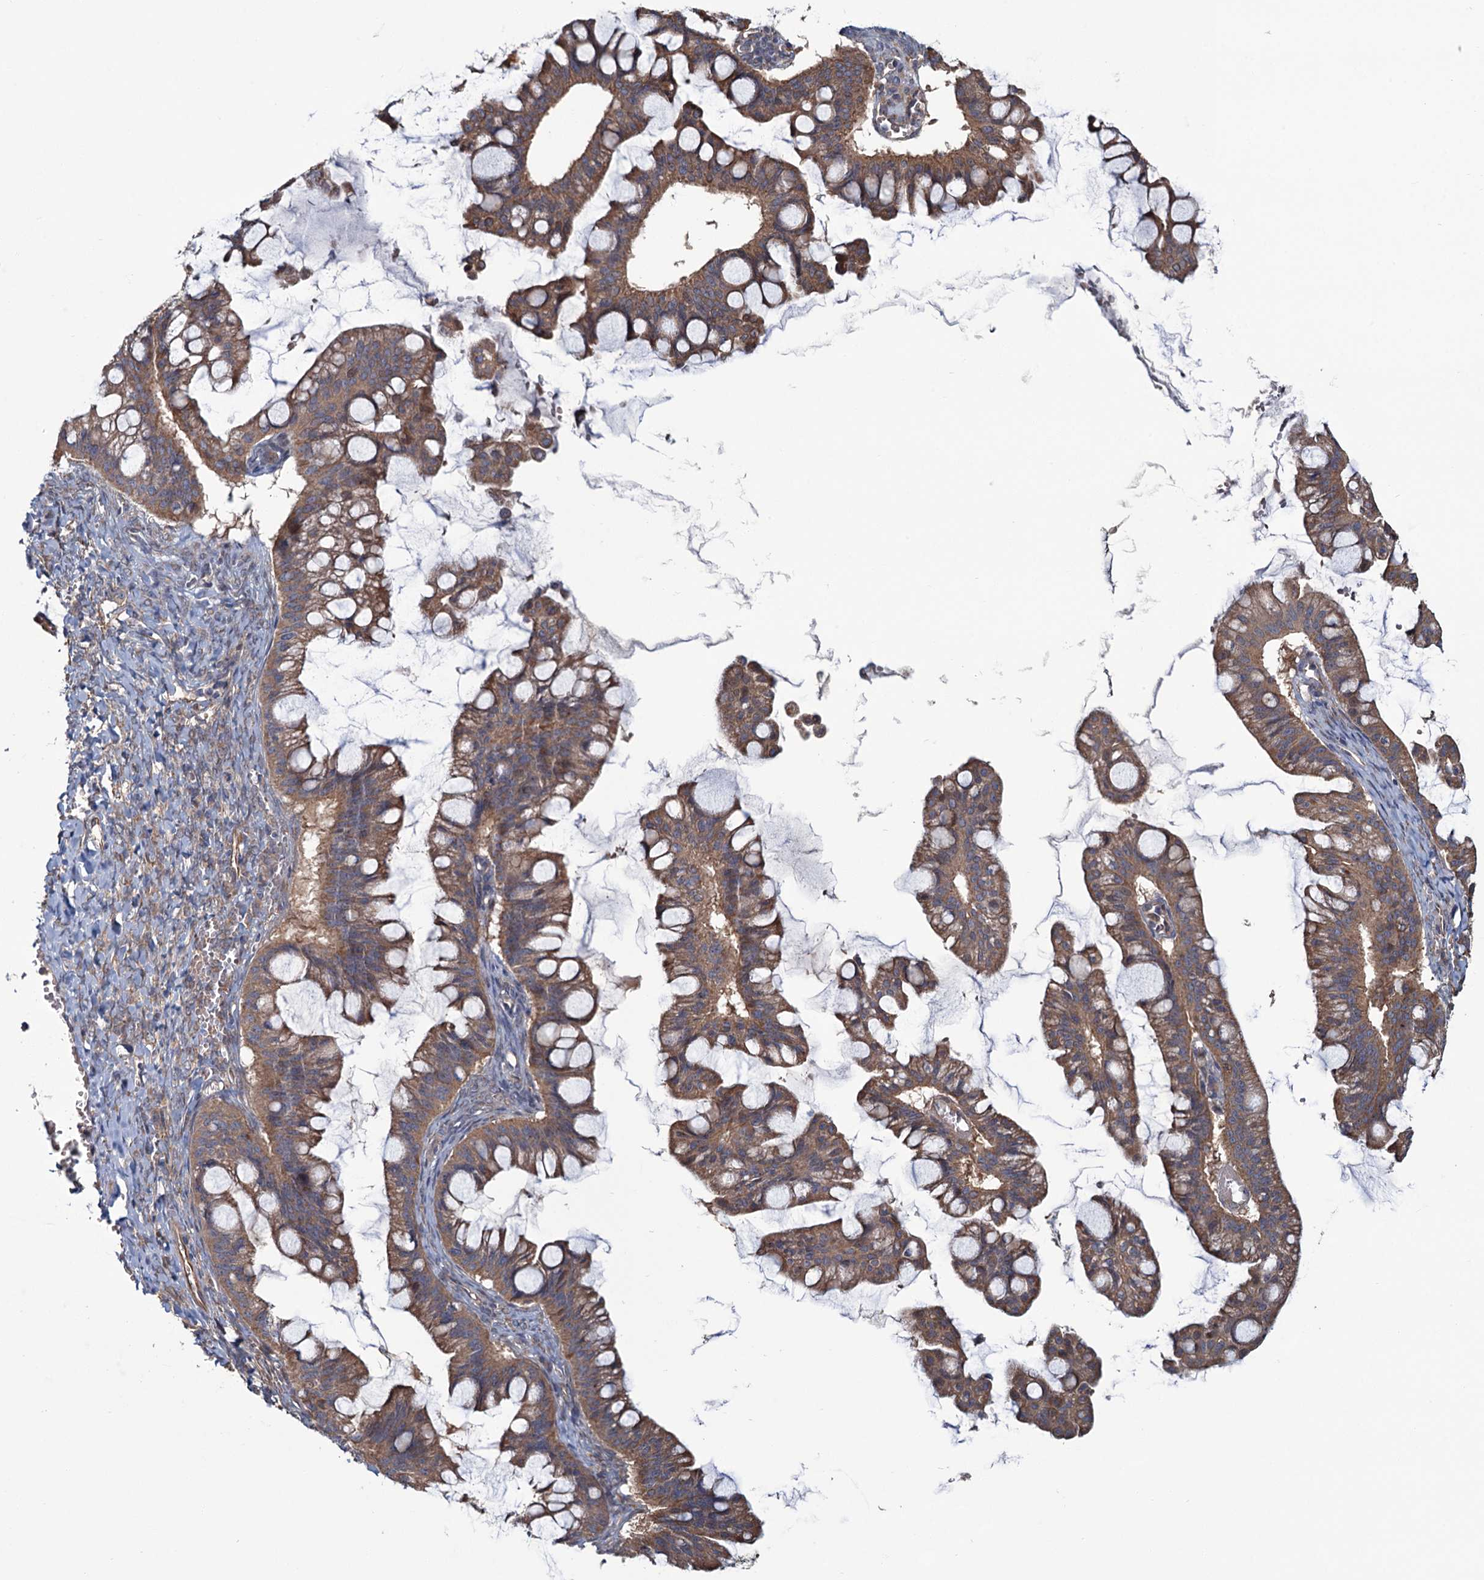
{"staining": {"intensity": "moderate", "quantity": ">75%", "location": "cytoplasmic/membranous"}, "tissue": "ovarian cancer", "cell_type": "Tumor cells", "image_type": "cancer", "snomed": [{"axis": "morphology", "description": "Cystadenocarcinoma, mucinous, NOS"}, {"axis": "topography", "description": "Ovary"}], "caption": "IHC of ovarian cancer (mucinous cystadenocarcinoma) shows medium levels of moderate cytoplasmic/membranous staining in about >75% of tumor cells.", "gene": "MTRR", "patient": {"sex": "female", "age": 73}}